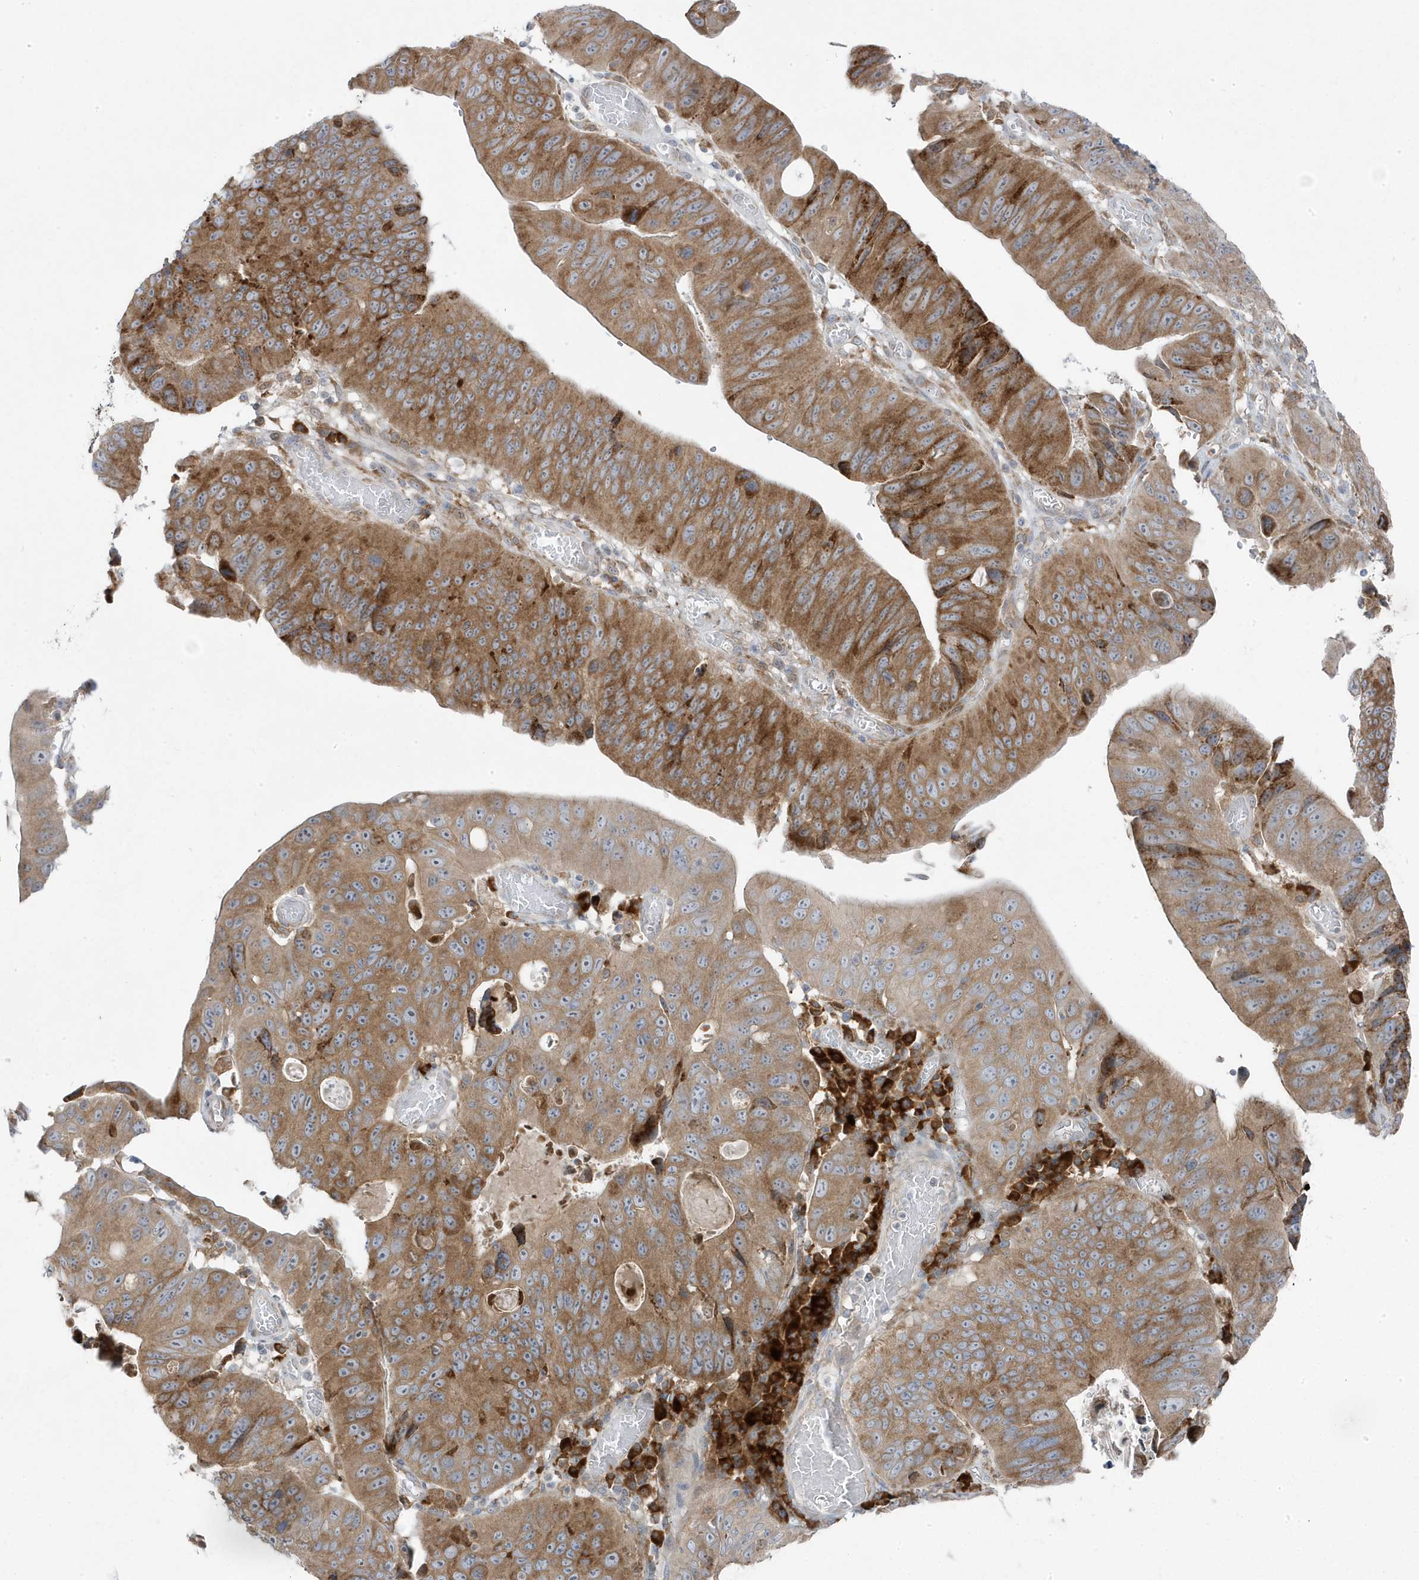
{"staining": {"intensity": "moderate", "quantity": ">75%", "location": "cytoplasmic/membranous"}, "tissue": "stomach cancer", "cell_type": "Tumor cells", "image_type": "cancer", "snomed": [{"axis": "morphology", "description": "Adenocarcinoma, NOS"}, {"axis": "topography", "description": "Stomach"}], "caption": "Protein staining of stomach adenocarcinoma tissue displays moderate cytoplasmic/membranous staining in approximately >75% of tumor cells.", "gene": "ZNF654", "patient": {"sex": "male", "age": 59}}